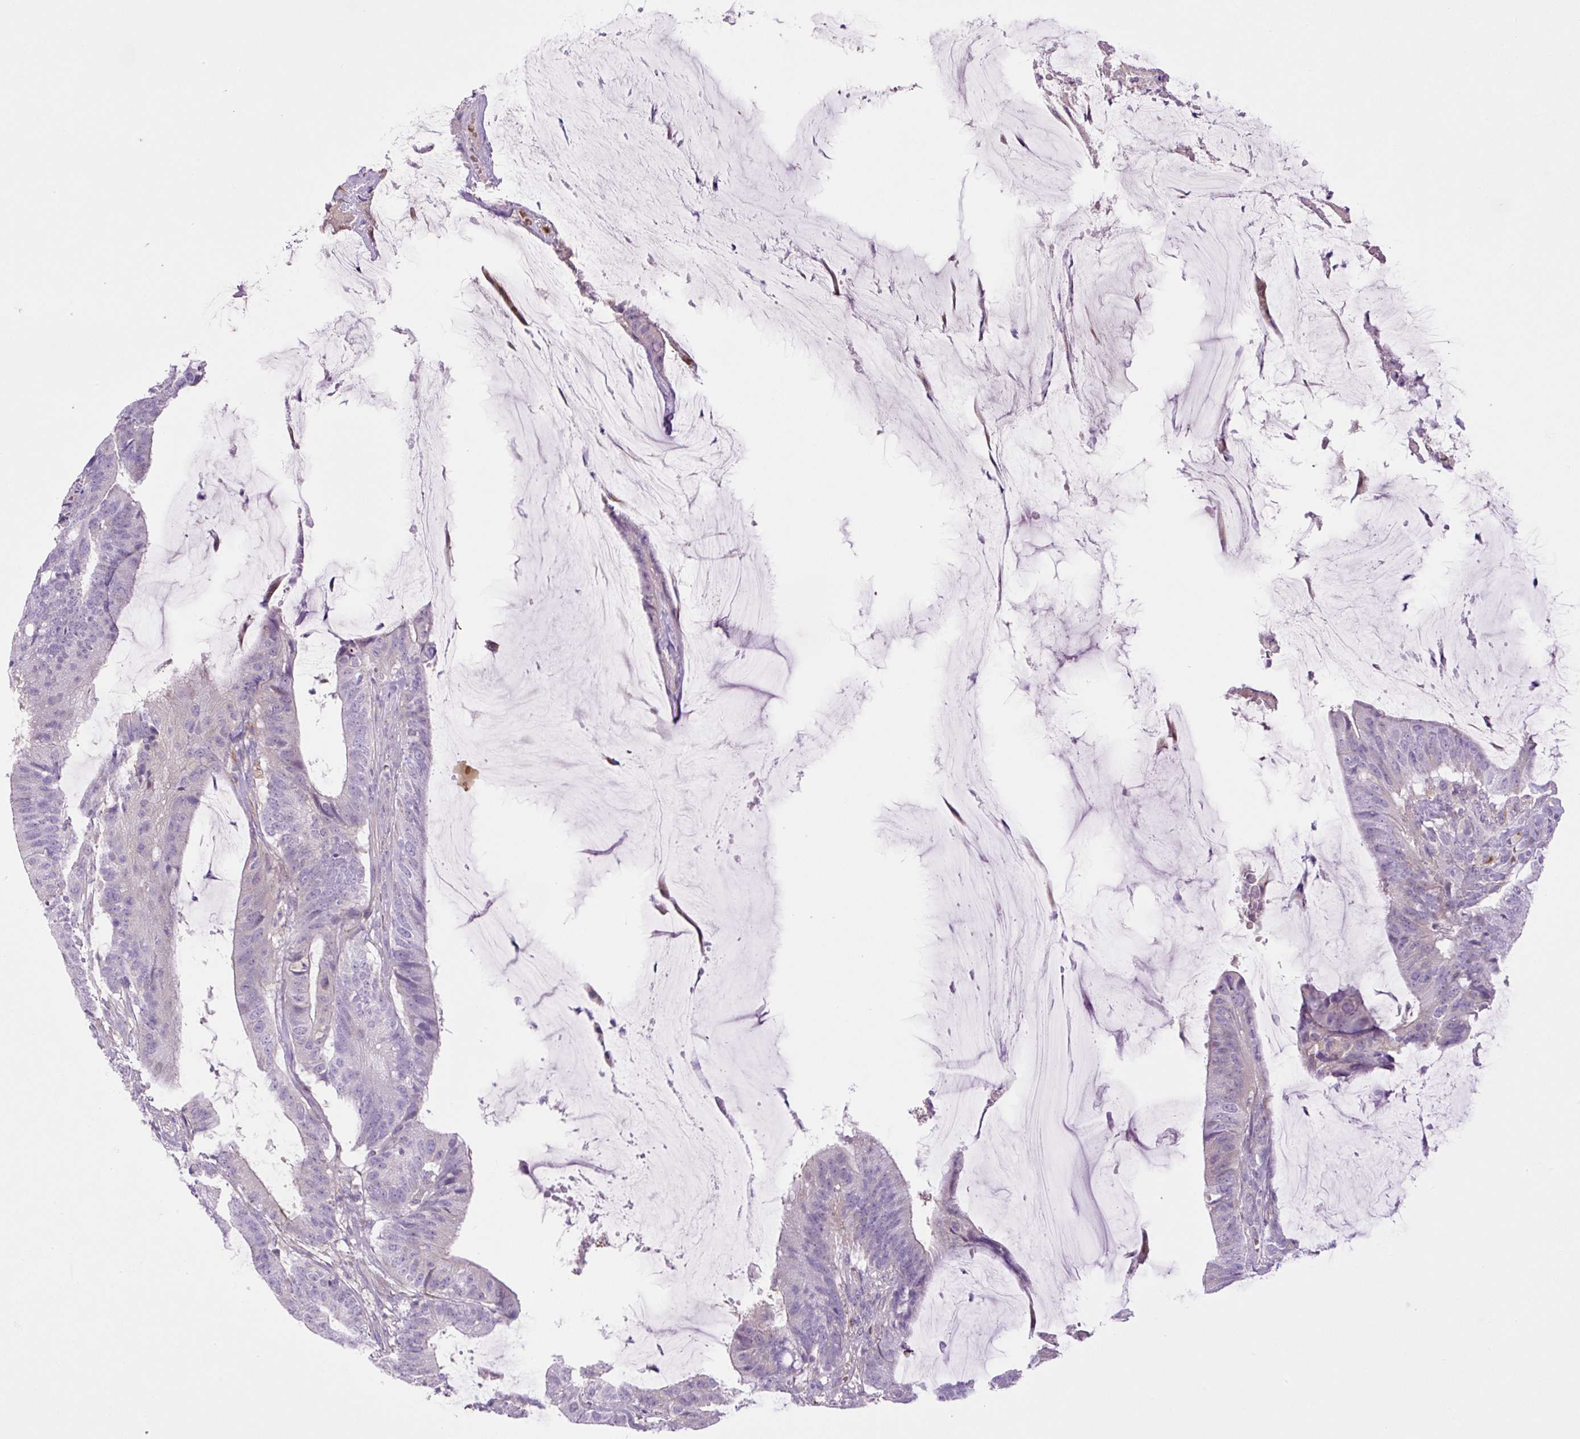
{"staining": {"intensity": "negative", "quantity": "none", "location": "none"}, "tissue": "colorectal cancer", "cell_type": "Tumor cells", "image_type": "cancer", "snomed": [{"axis": "morphology", "description": "Adenocarcinoma, NOS"}, {"axis": "topography", "description": "Colon"}], "caption": "Tumor cells show no significant protein expression in colorectal cancer (adenocarcinoma).", "gene": "VWA7", "patient": {"sex": "female", "age": 43}}